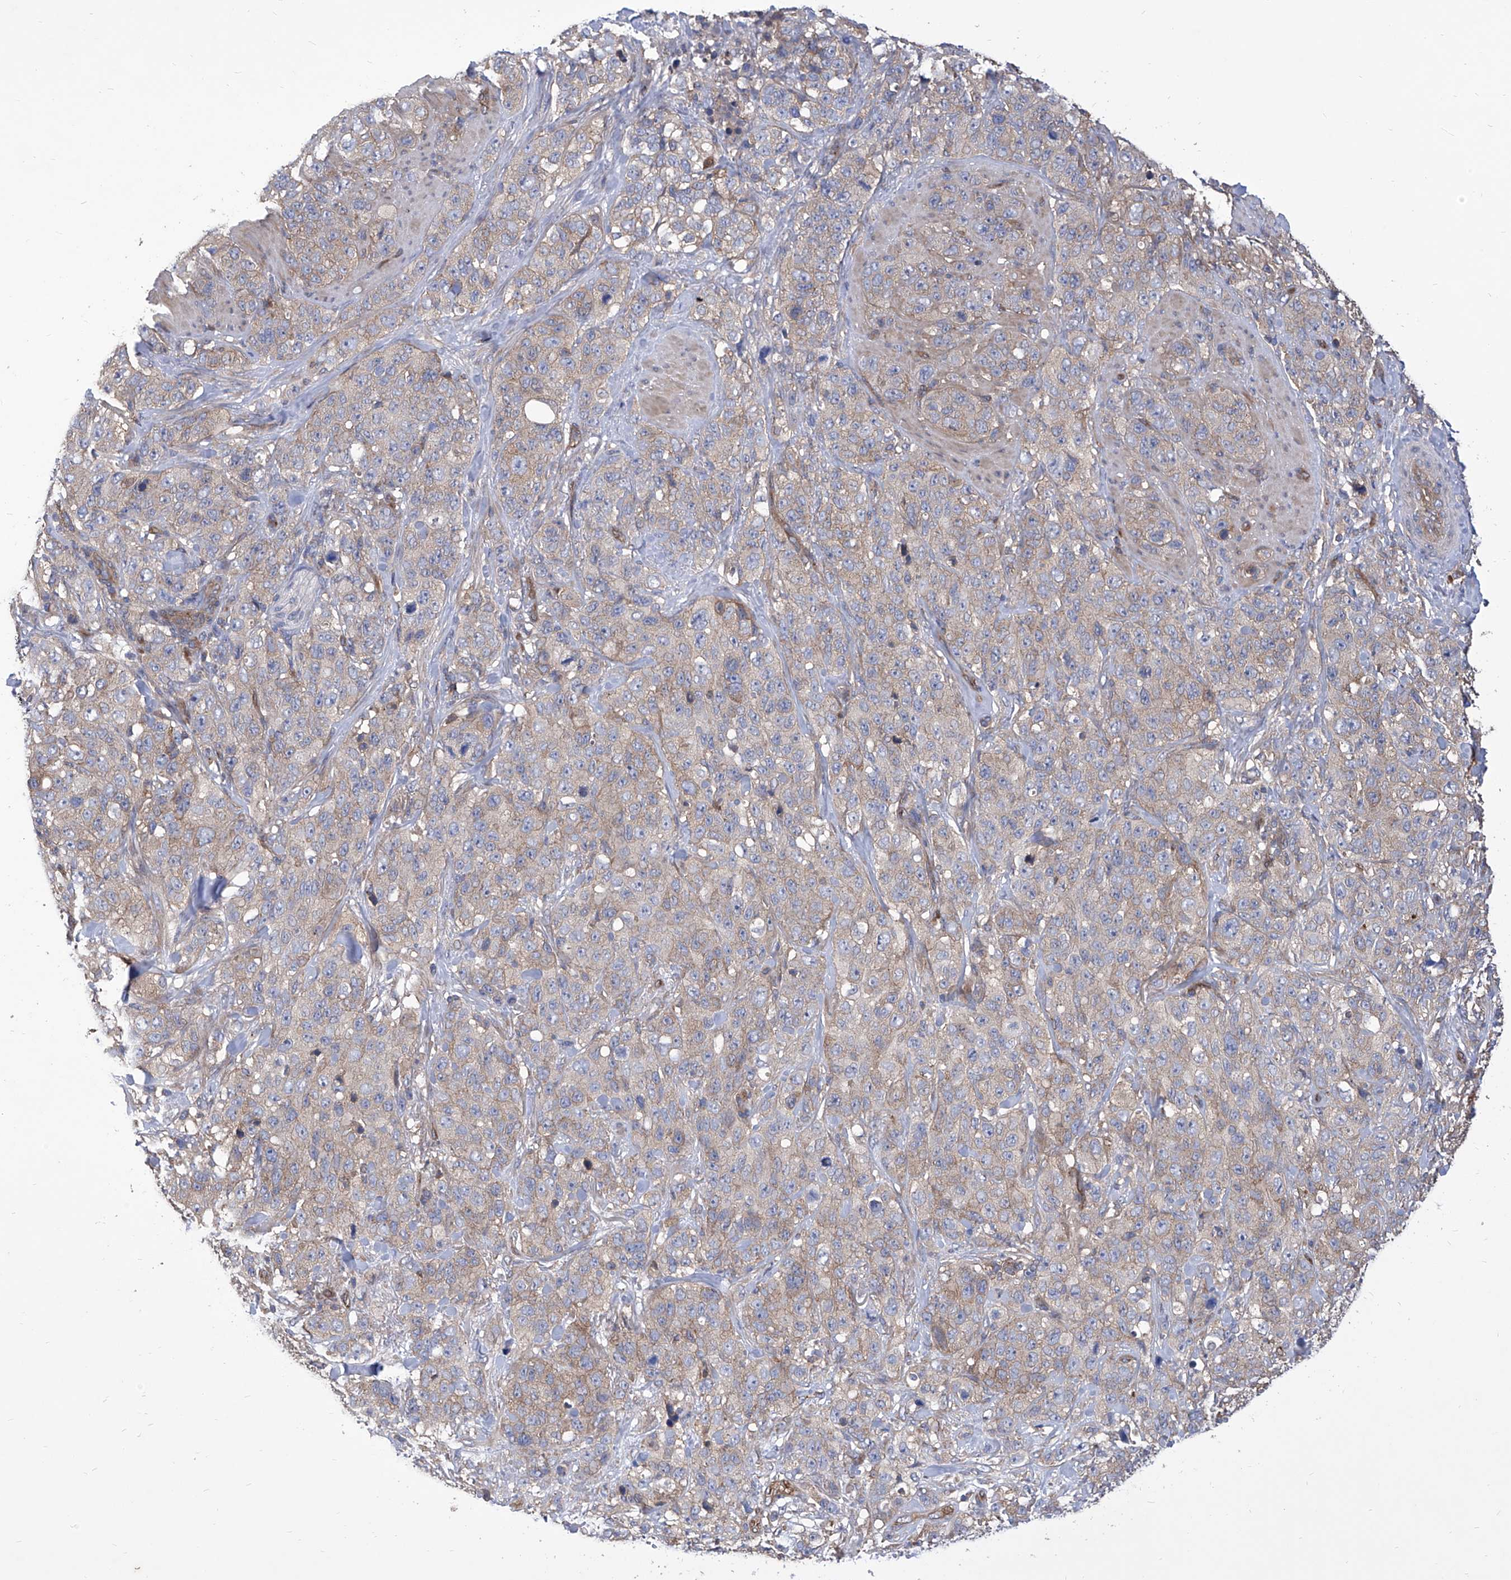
{"staining": {"intensity": "weak", "quantity": "25%-75%", "location": "cytoplasmic/membranous"}, "tissue": "stomach cancer", "cell_type": "Tumor cells", "image_type": "cancer", "snomed": [{"axis": "morphology", "description": "Adenocarcinoma, NOS"}, {"axis": "topography", "description": "Stomach"}], "caption": "Immunohistochemical staining of stomach cancer demonstrates low levels of weak cytoplasmic/membranous protein expression in about 25%-75% of tumor cells.", "gene": "TJAP1", "patient": {"sex": "male", "age": 48}}